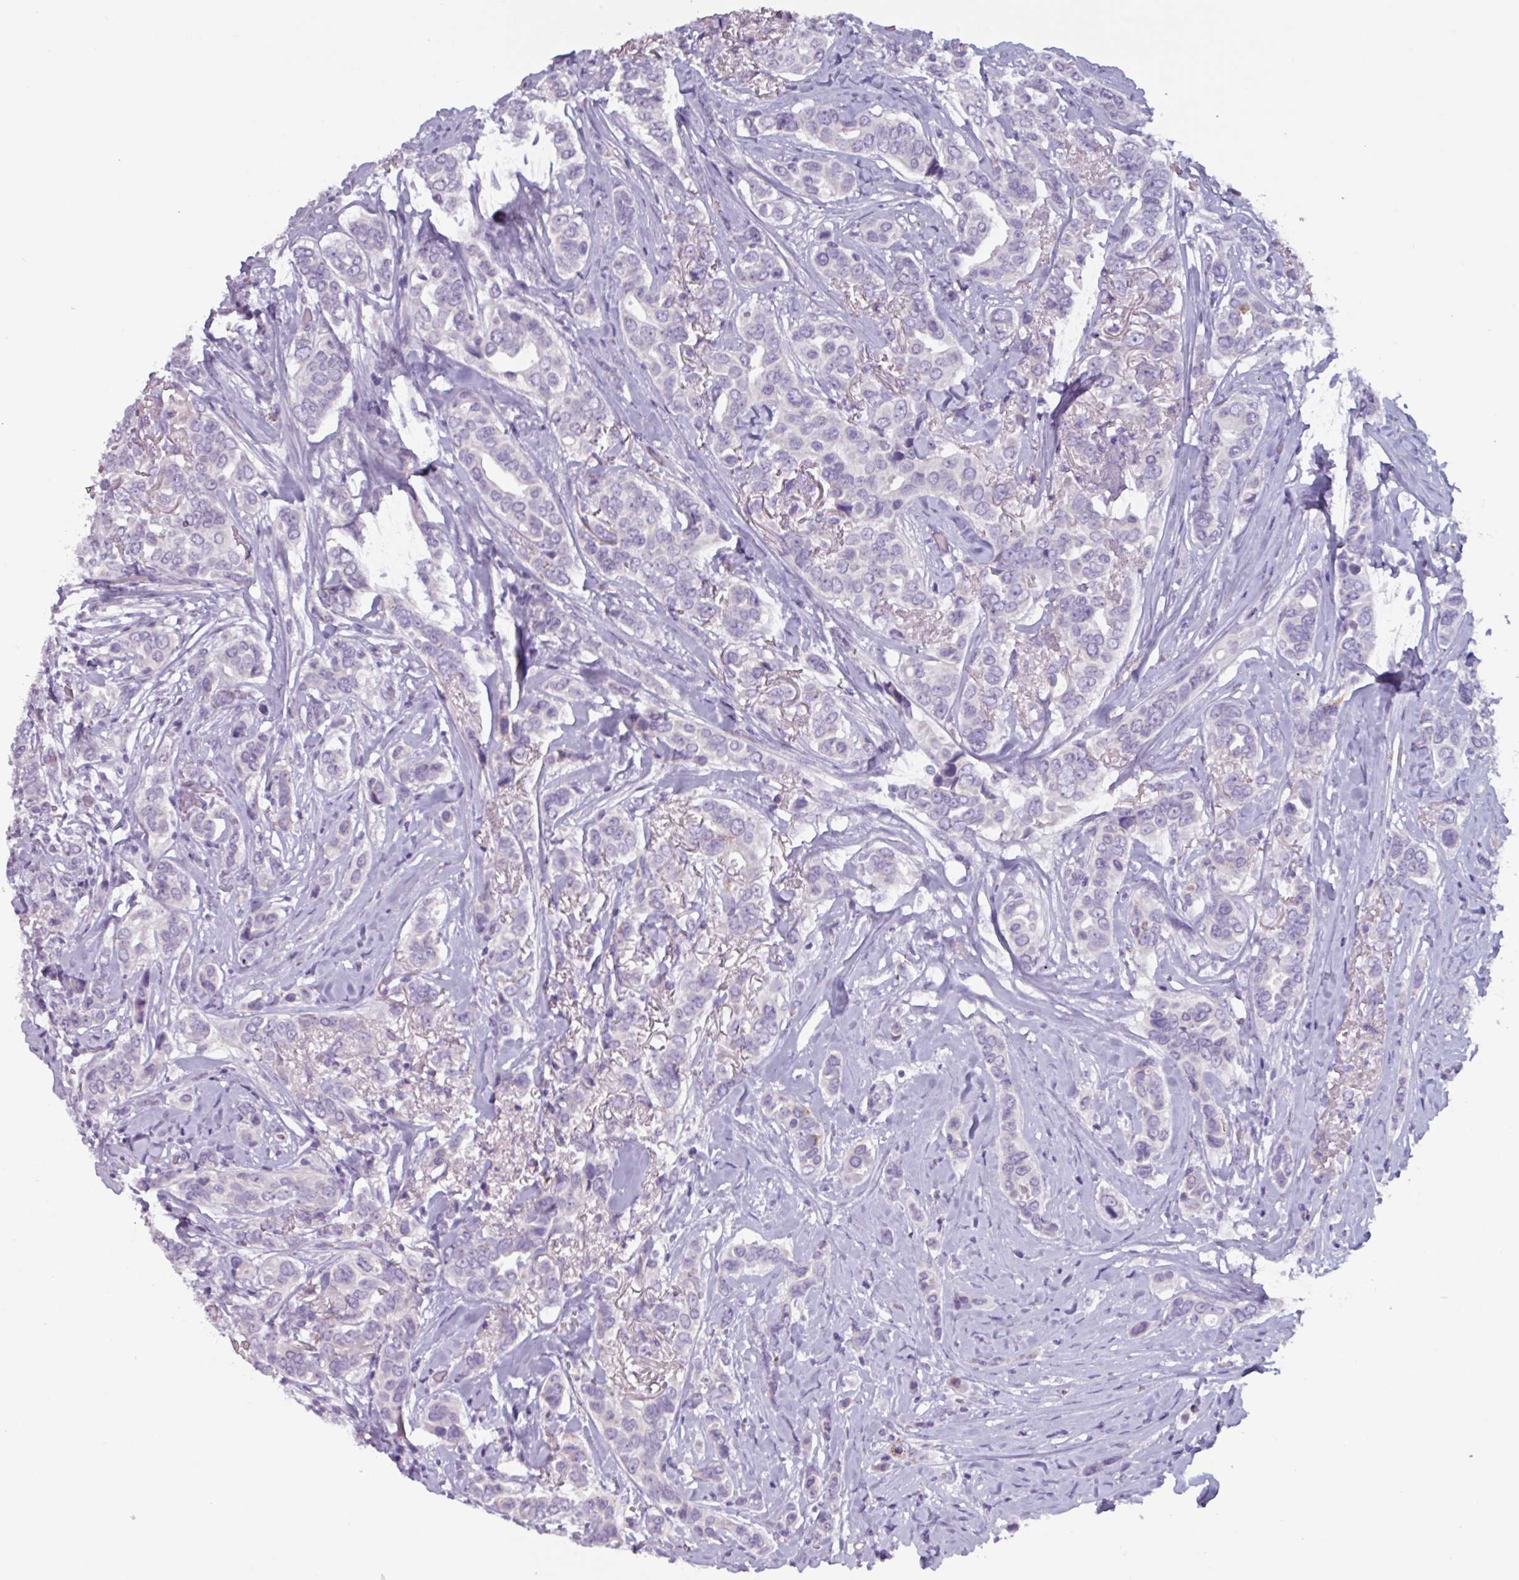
{"staining": {"intensity": "negative", "quantity": "none", "location": "none"}, "tissue": "breast cancer", "cell_type": "Tumor cells", "image_type": "cancer", "snomed": [{"axis": "morphology", "description": "Lobular carcinoma"}, {"axis": "topography", "description": "Breast"}], "caption": "Breast cancer (lobular carcinoma) was stained to show a protein in brown. There is no significant positivity in tumor cells.", "gene": "OR2T10", "patient": {"sex": "female", "age": 51}}